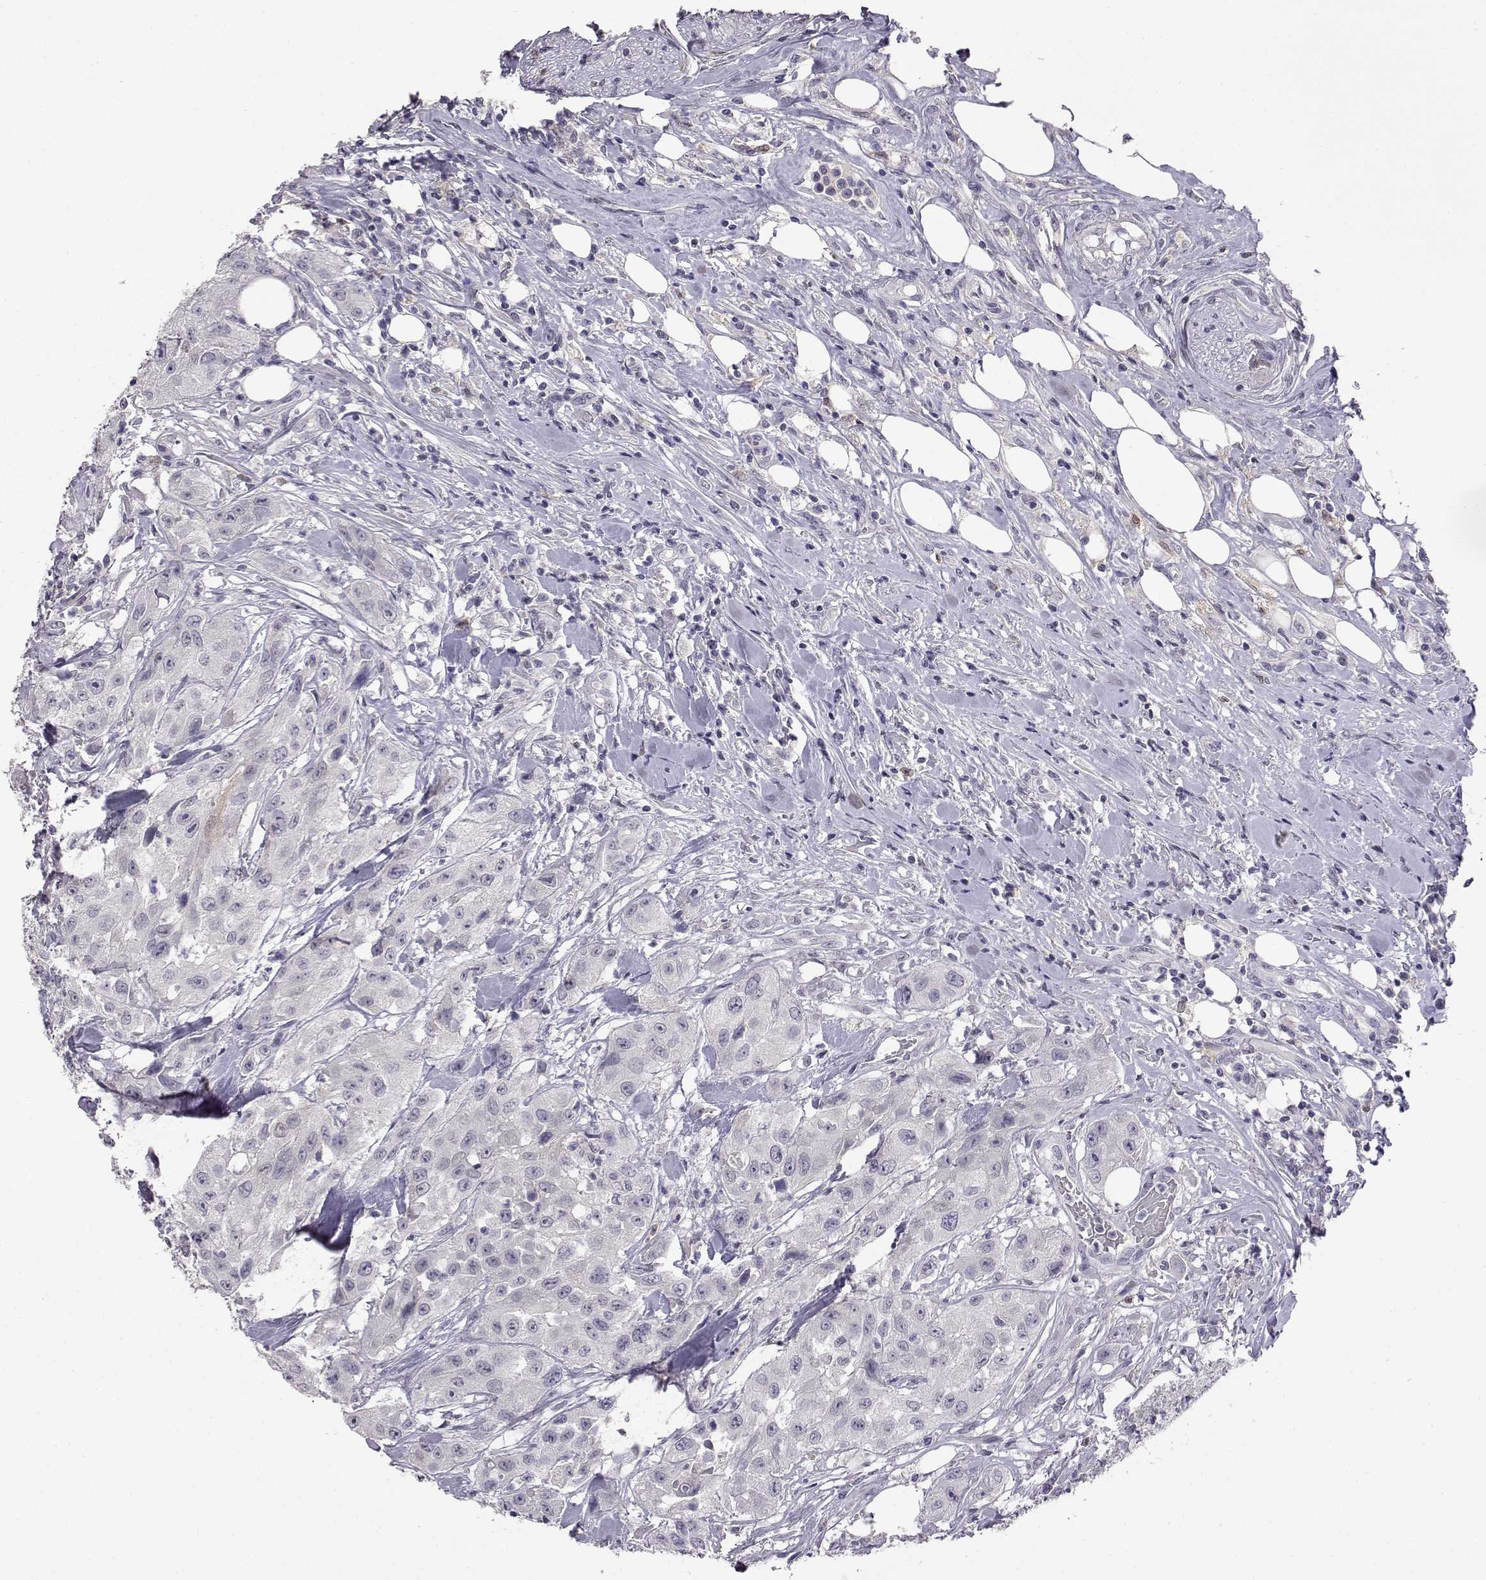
{"staining": {"intensity": "negative", "quantity": "none", "location": "none"}, "tissue": "urothelial cancer", "cell_type": "Tumor cells", "image_type": "cancer", "snomed": [{"axis": "morphology", "description": "Urothelial carcinoma, High grade"}, {"axis": "topography", "description": "Urinary bladder"}], "caption": "Urothelial cancer was stained to show a protein in brown. There is no significant expression in tumor cells.", "gene": "AKR1B1", "patient": {"sex": "male", "age": 79}}